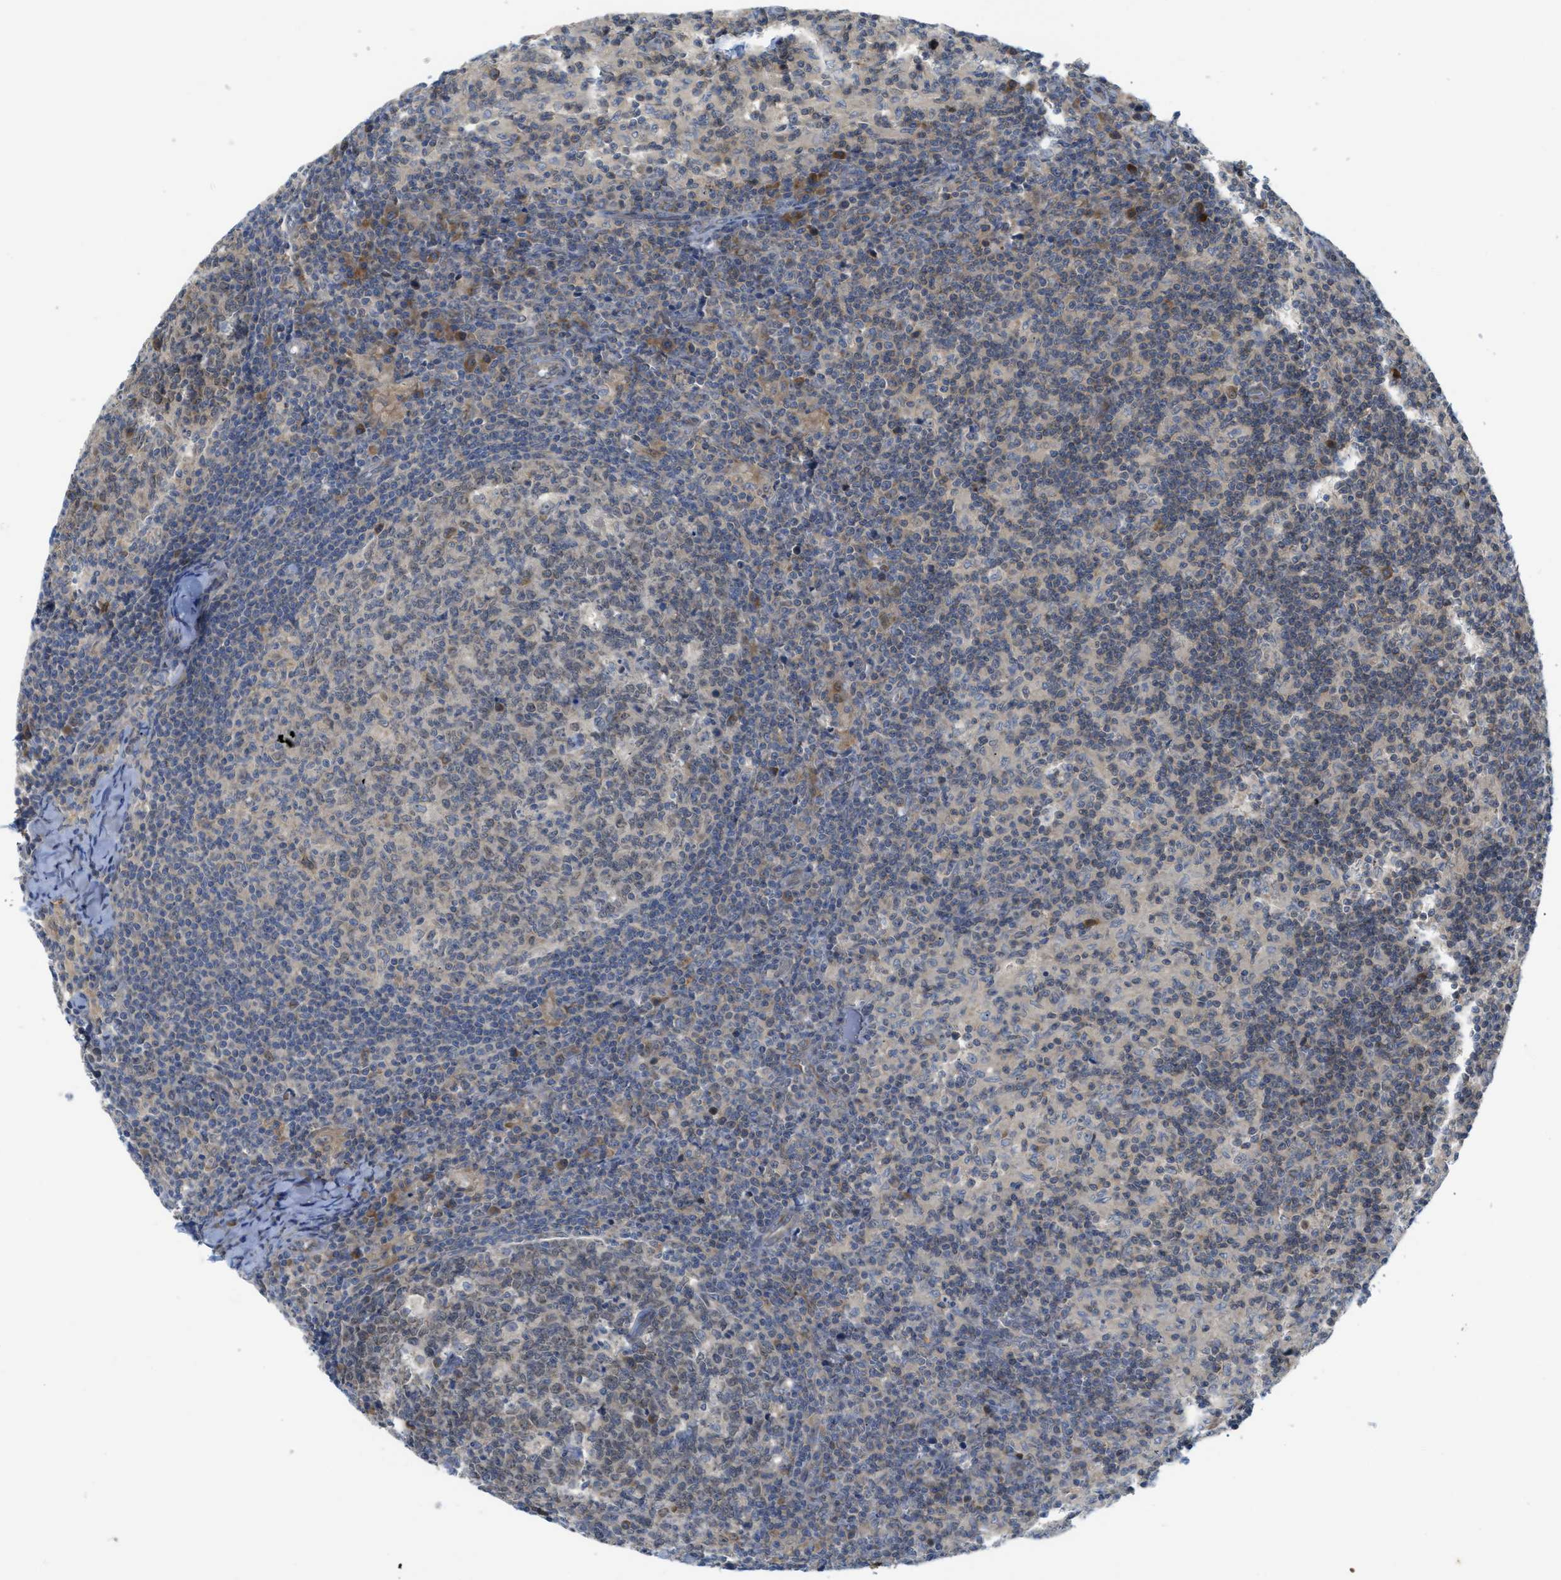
{"staining": {"intensity": "weak", "quantity": "<25%", "location": "cytoplasmic/membranous"}, "tissue": "lymph node", "cell_type": "Germinal center cells", "image_type": "normal", "snomed": [{"axis": "morphology", "description": "Normal tissue, NOS"}, {"axis": "morphology", "description": "Inflammation, NOS"}, {"axis": "topography", "description": "Lymph node"}], "caption": "High magnification brightfield microscopy of benign lymph node stained with DAB (brown) and counterstained with hematoxylin (blue): germinal center cells show no significant positivity.", "gene": "EIF2AK3", "patient": {"sex": "male", "age": 55}}